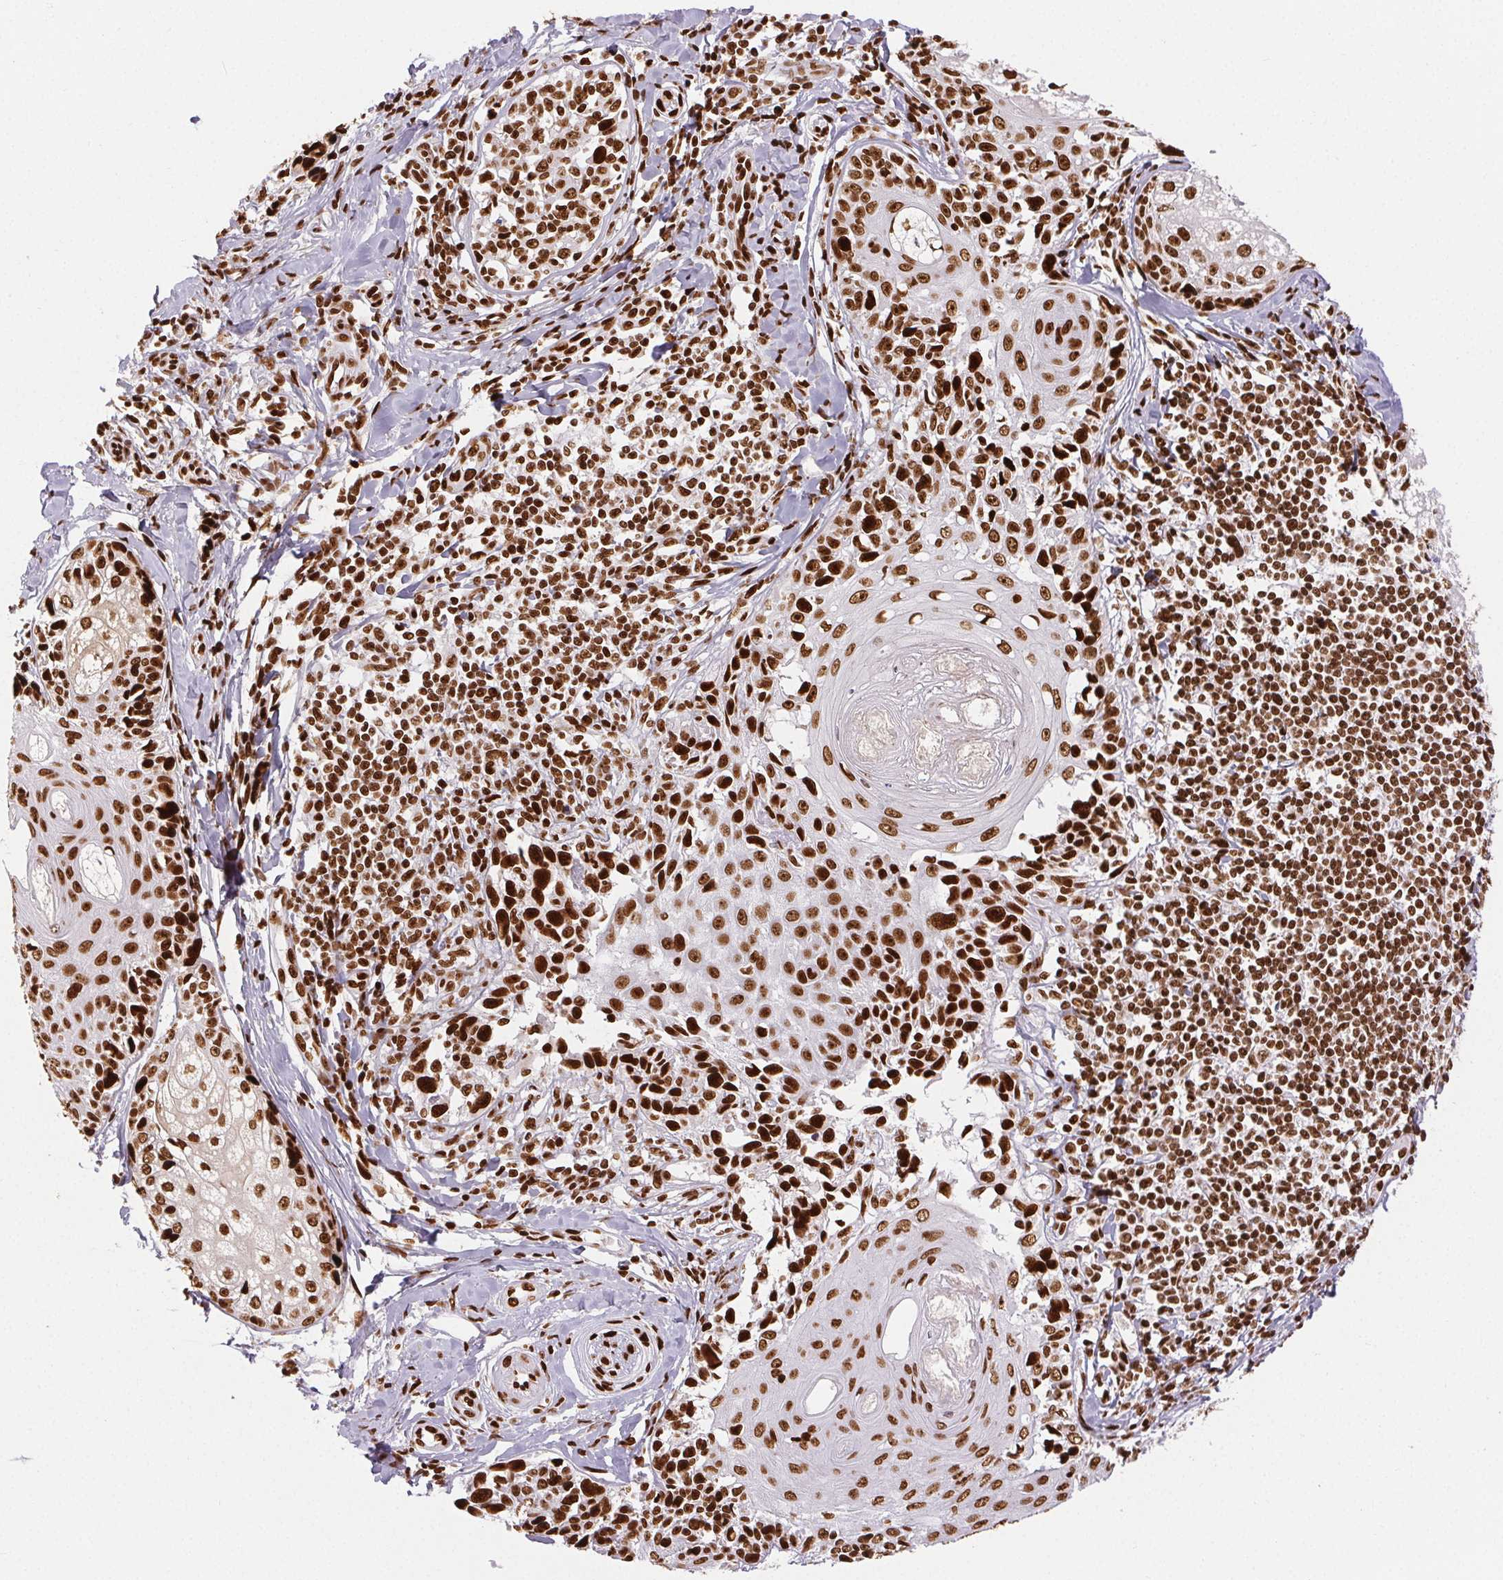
{"staining": {"intensity": "moderate", "quantity": ">75%", "location": "nuclear"}, "tissue": "melanoma", "cell_type": "Tumor cells", "image_type": "cancer", "snomed": [{"axis": "morphology", "description": "Malignant melanoma, NOS"}, {"axis": "topography", "description": "Skin"}], "caption": "Malignant melanoma stained for a protein (brown) exhibits moderate nuclear positive expression in about >75% of tumor cells.", "gene": "ZNF80", "patient": {"sex": "female", "age": 86}}